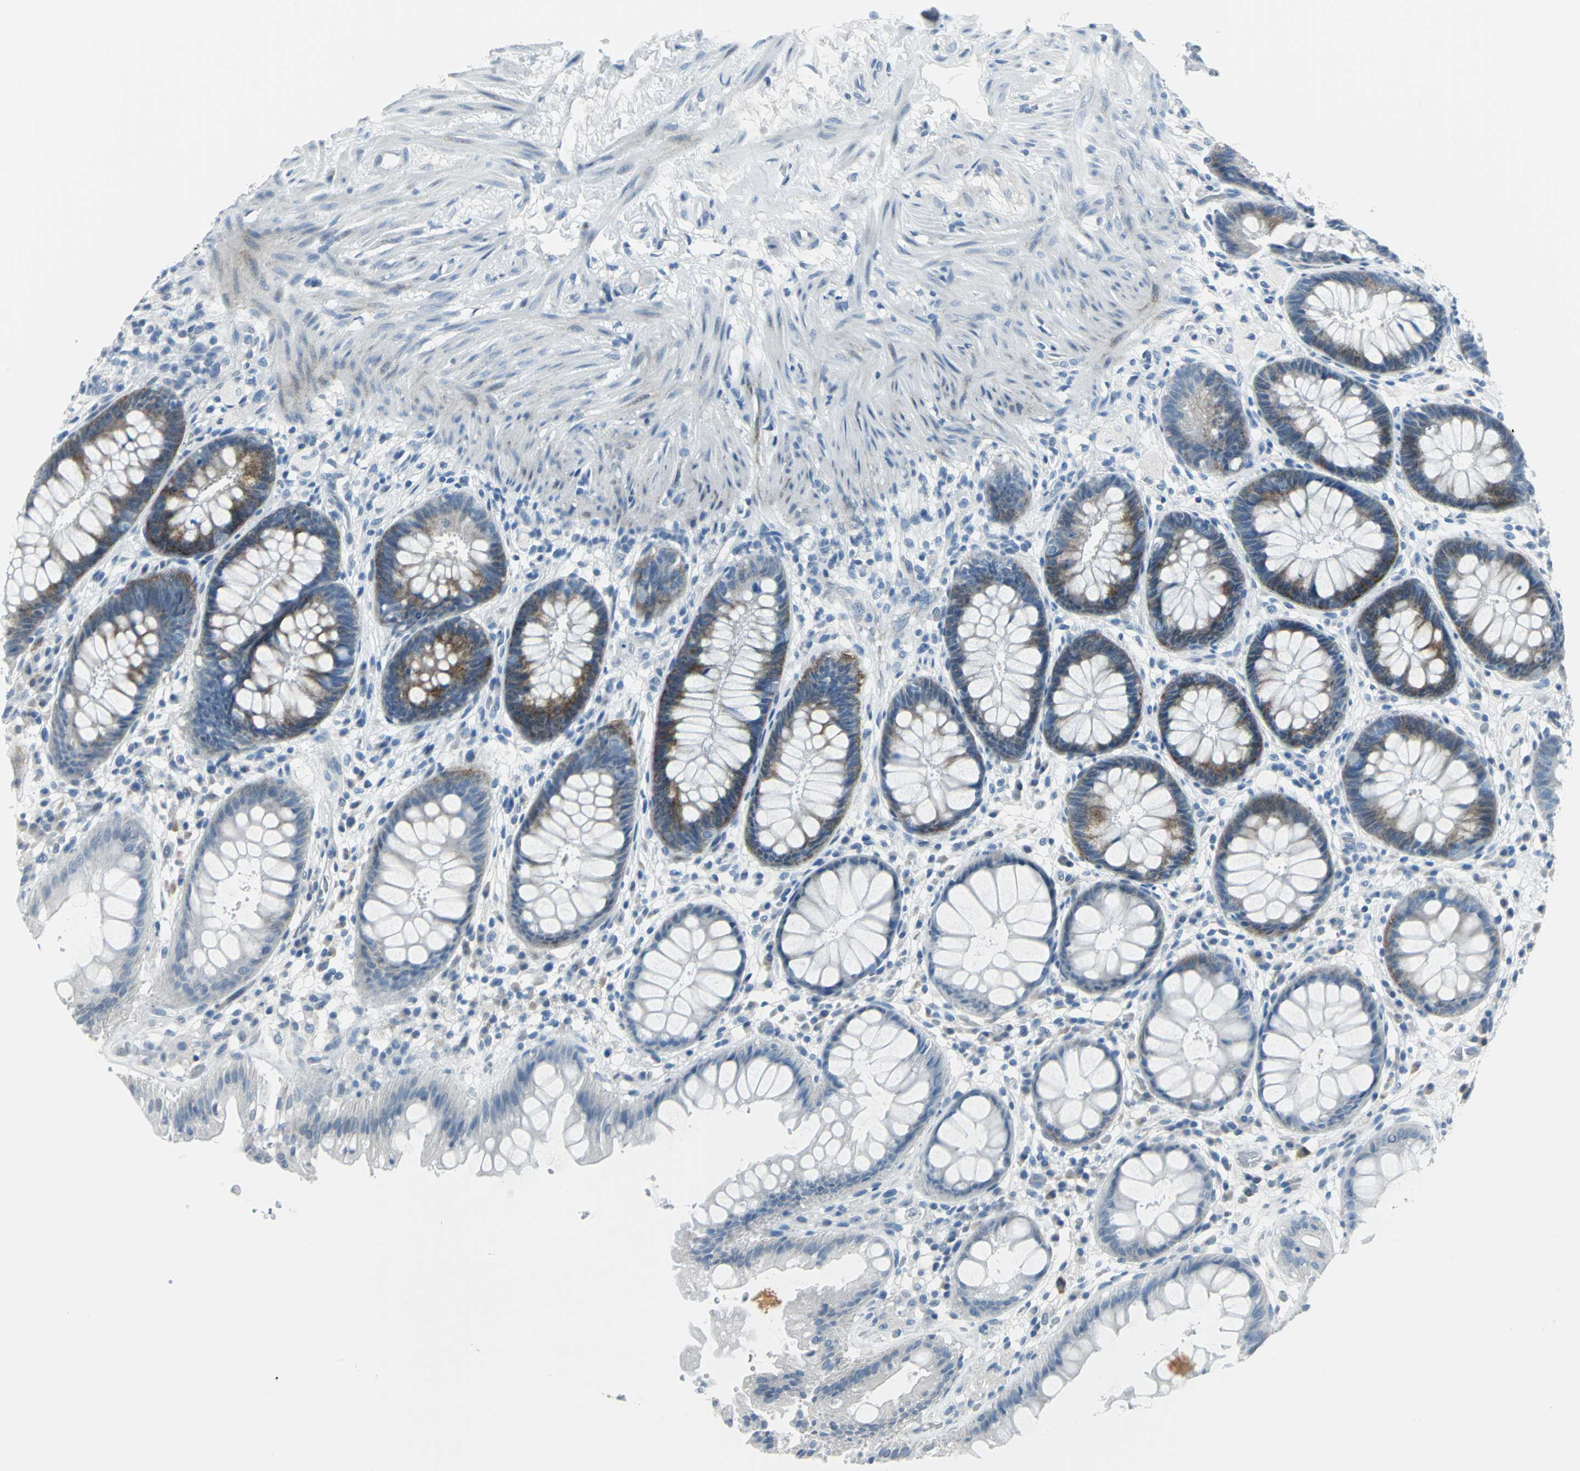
{"staining": {"intensity": "moderate", "quantity": "25%-75%", "location": "cytoplasmic/membranous"}, "tissue": "rectum", "cell_type": "Glandular cells", "image_type": "normal", "snomed": [{"axis": "morphology", "description": "Normal tissue, NOS"}, {"axis": "topography", "description": "Rectum"}], "caption": "IHC (DAB (3,3'-diaminobenzidine)) staining of normal rectum shows moderate cytoplasmic/membranous protein staining in about 25%-75% of glandular cells. (IHC, brightfield microscopy, high magnification).", "gene": "DNAI2", "patient": {"sex": "female", "age": 46}}